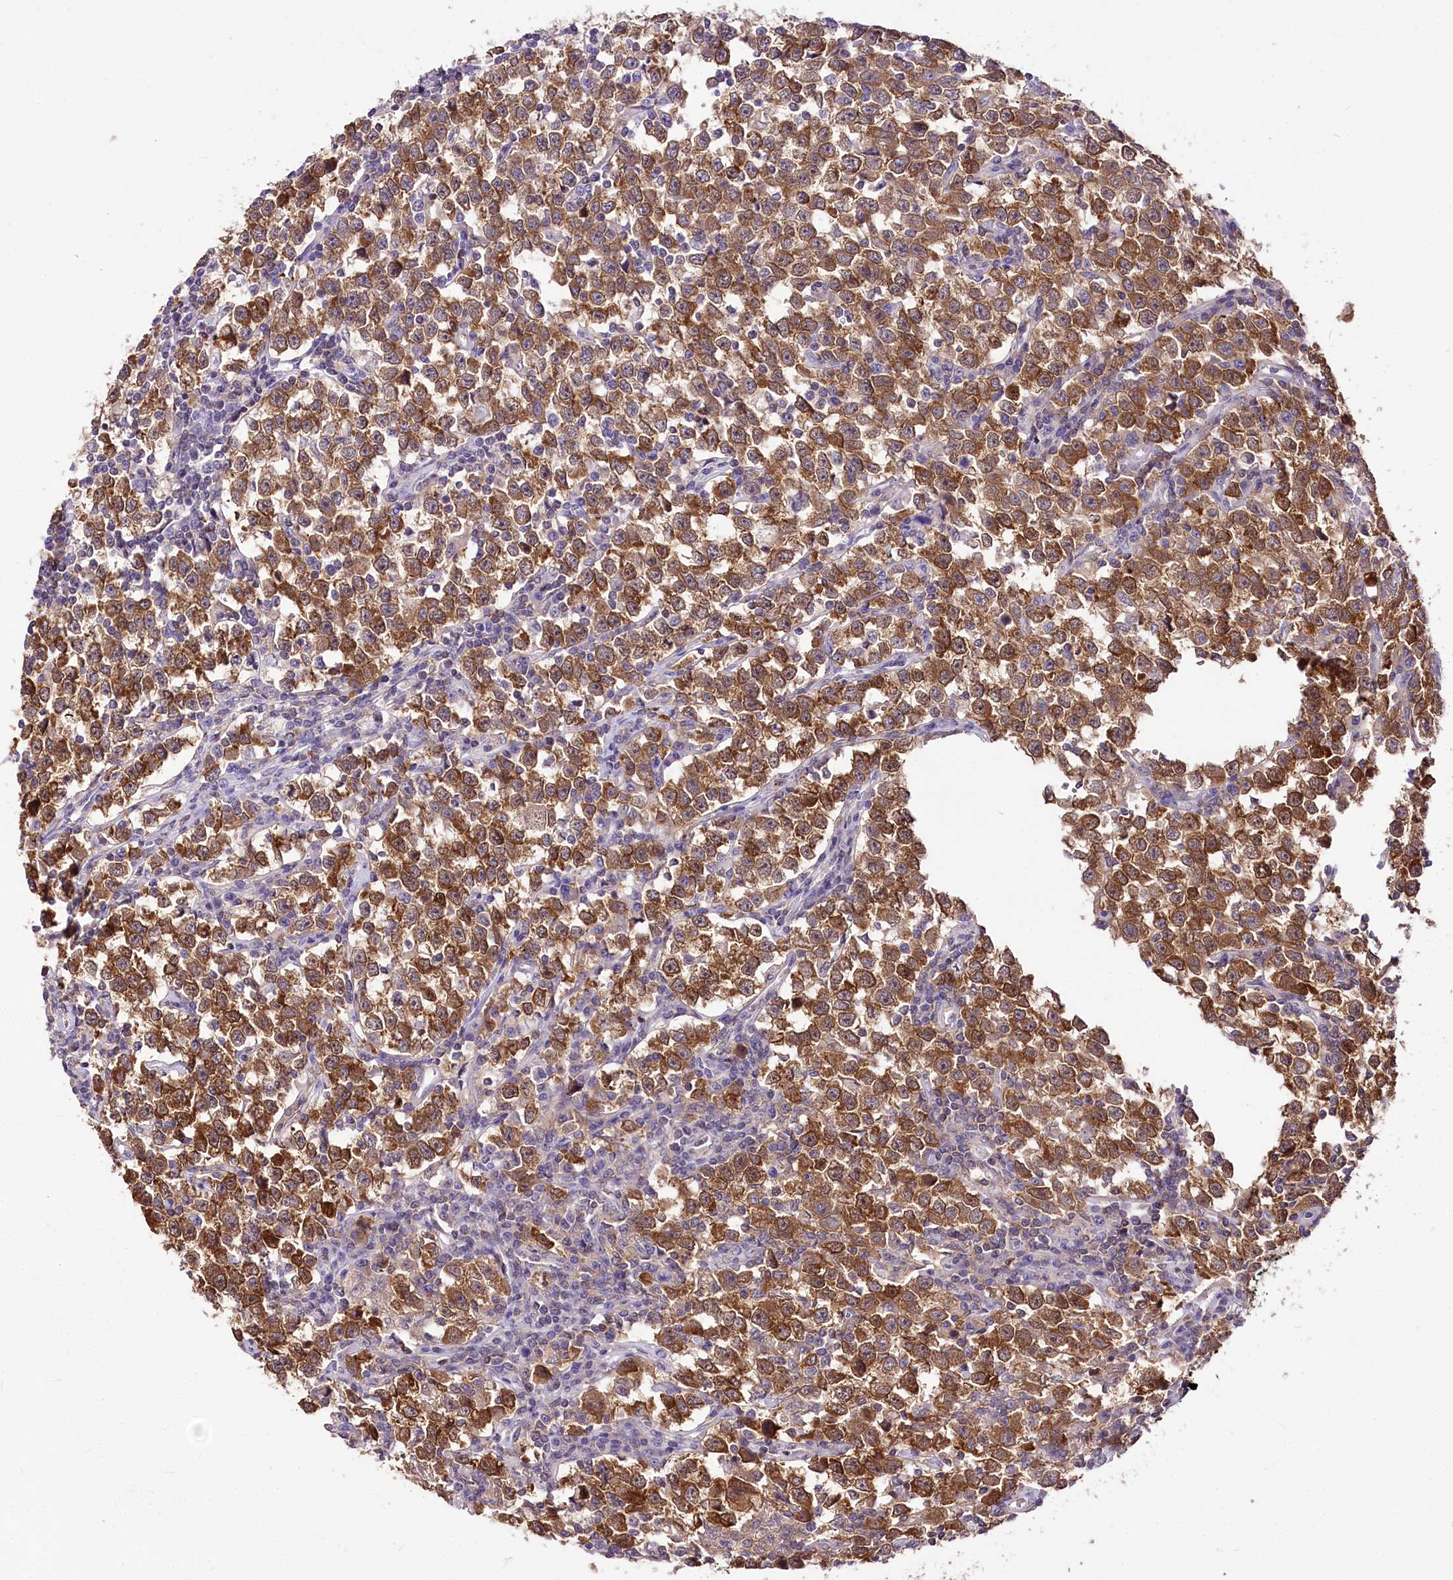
{"staining": {"intensity": "strong", "quantity": ">75%", "location": "cytoplasmic/membranous,nuclear"}, "tissue": "testis cancer", "cell_type": "Tumor cells", "image_type": "cancer", "snomed": [{"axis": "morphology", "description": "Normal tissue, NOS"}, {"axis": "morphology", "description": "Seminoma, NOS"}, {"axis": "topography", "description": "Testis"}], "caption": "The photomicrograph reveals immunohistochemical staining of seminoma (testis). There is strong cytoplasmic/membranous and nuclear staining is identified in about >75% of tumor cells. The protein is stained brown, and the nuclei are stained in blue (DAB (3,3'-diaminobenzidine) IHC with brightfield microscopy, high magnification).", "gene": "SERGEF", "patient": {"sex": "male", "age": 43}}